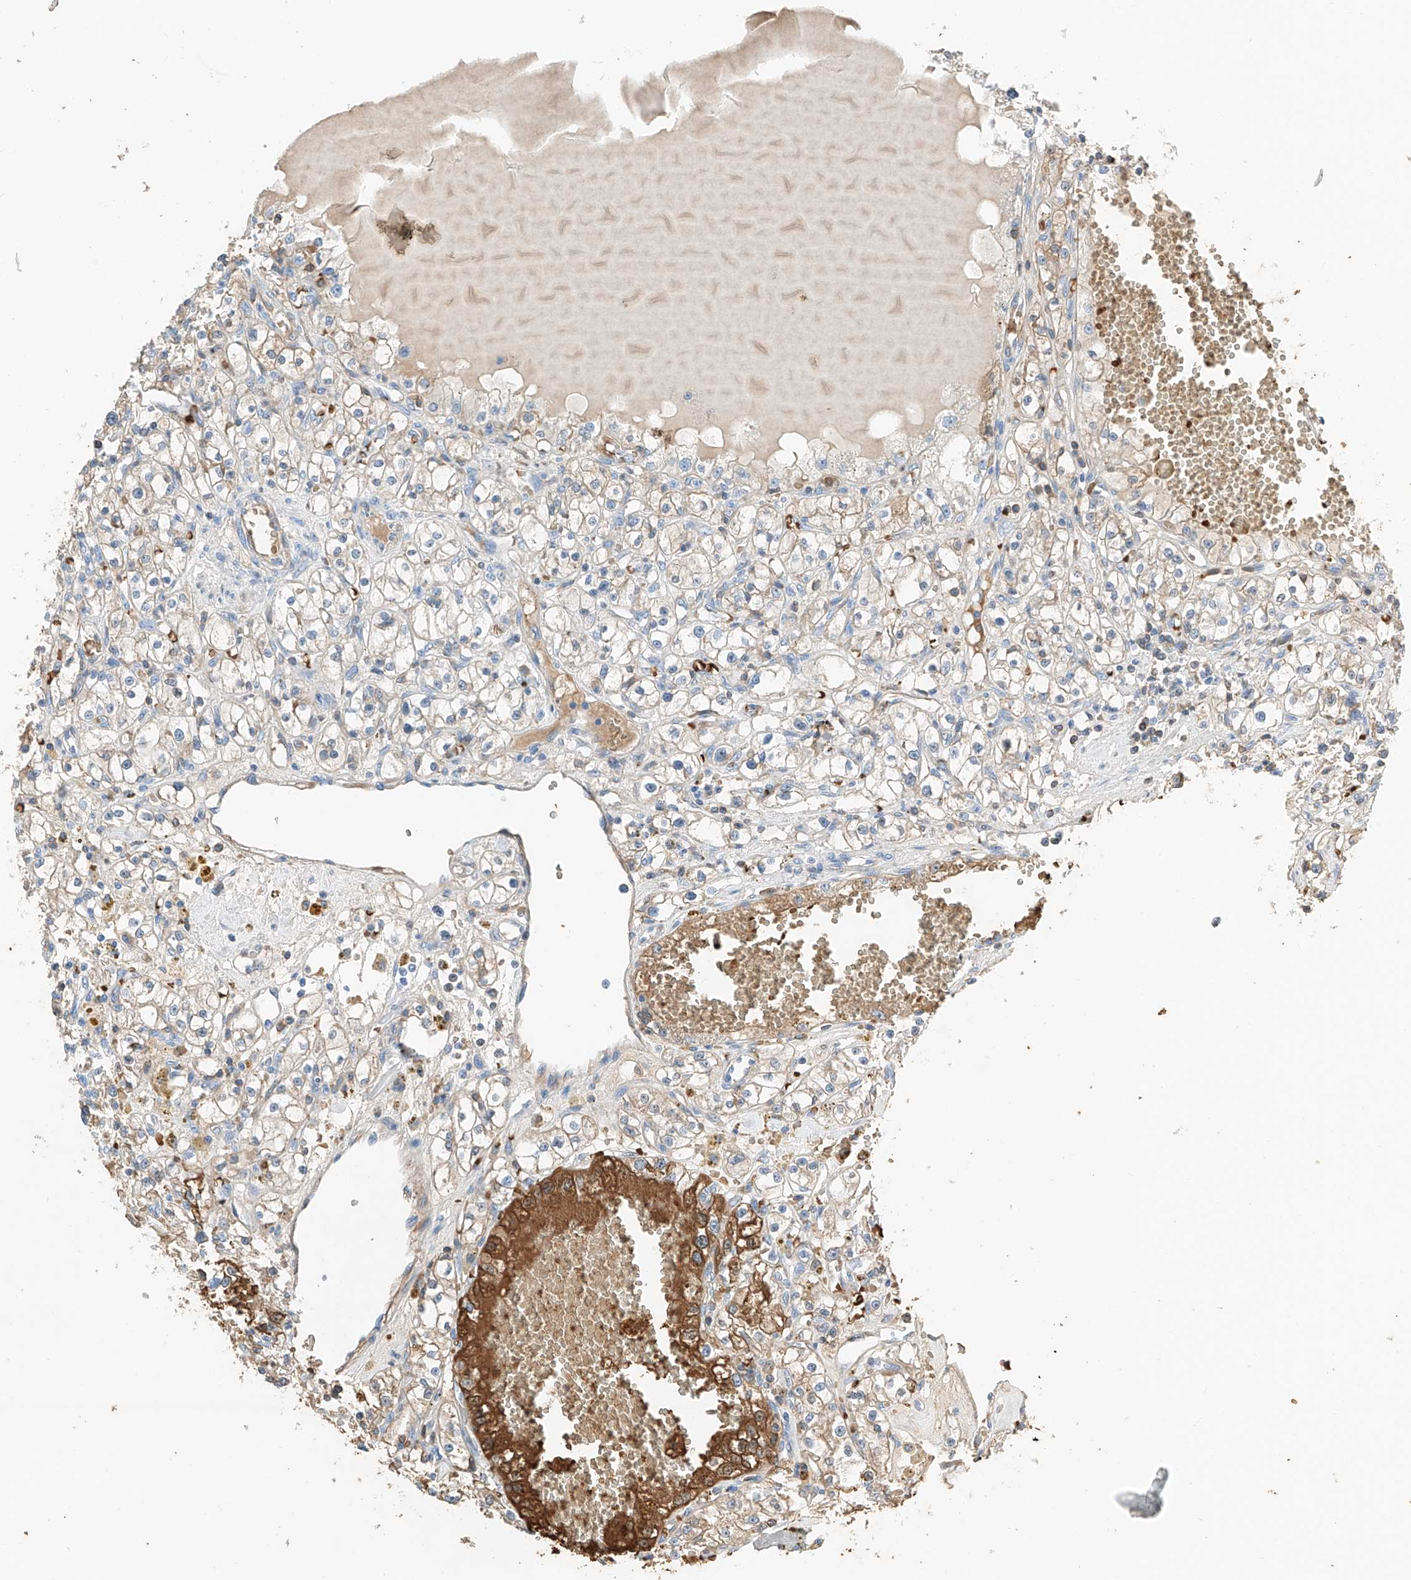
{"staining": {"intensity": "moderate", "quantity": "<25%", "location": "cytoplasmic/membranous"}, "tissue": "renal cancer", "cell_type": "Tumor cells", "image_type": "cancer", "snomed": [{"axis": "morphology", "description": "Adenocarcinoma, NOS"}, {"axis": "topography", "description": "Kidney"}], "caption": "IHC micrograph of neoplastic tissue: renal adenocarcinoma stained using immunohistochemistry (IHC) shows low levels of moderate protein expression localized specifically in the cytoplasmic/membranous of tumor cells, appearing as a cytoplasmic/membranous brown color.", "gene": "PRSS23", "patient": {"sex": "male", "age": 56}}